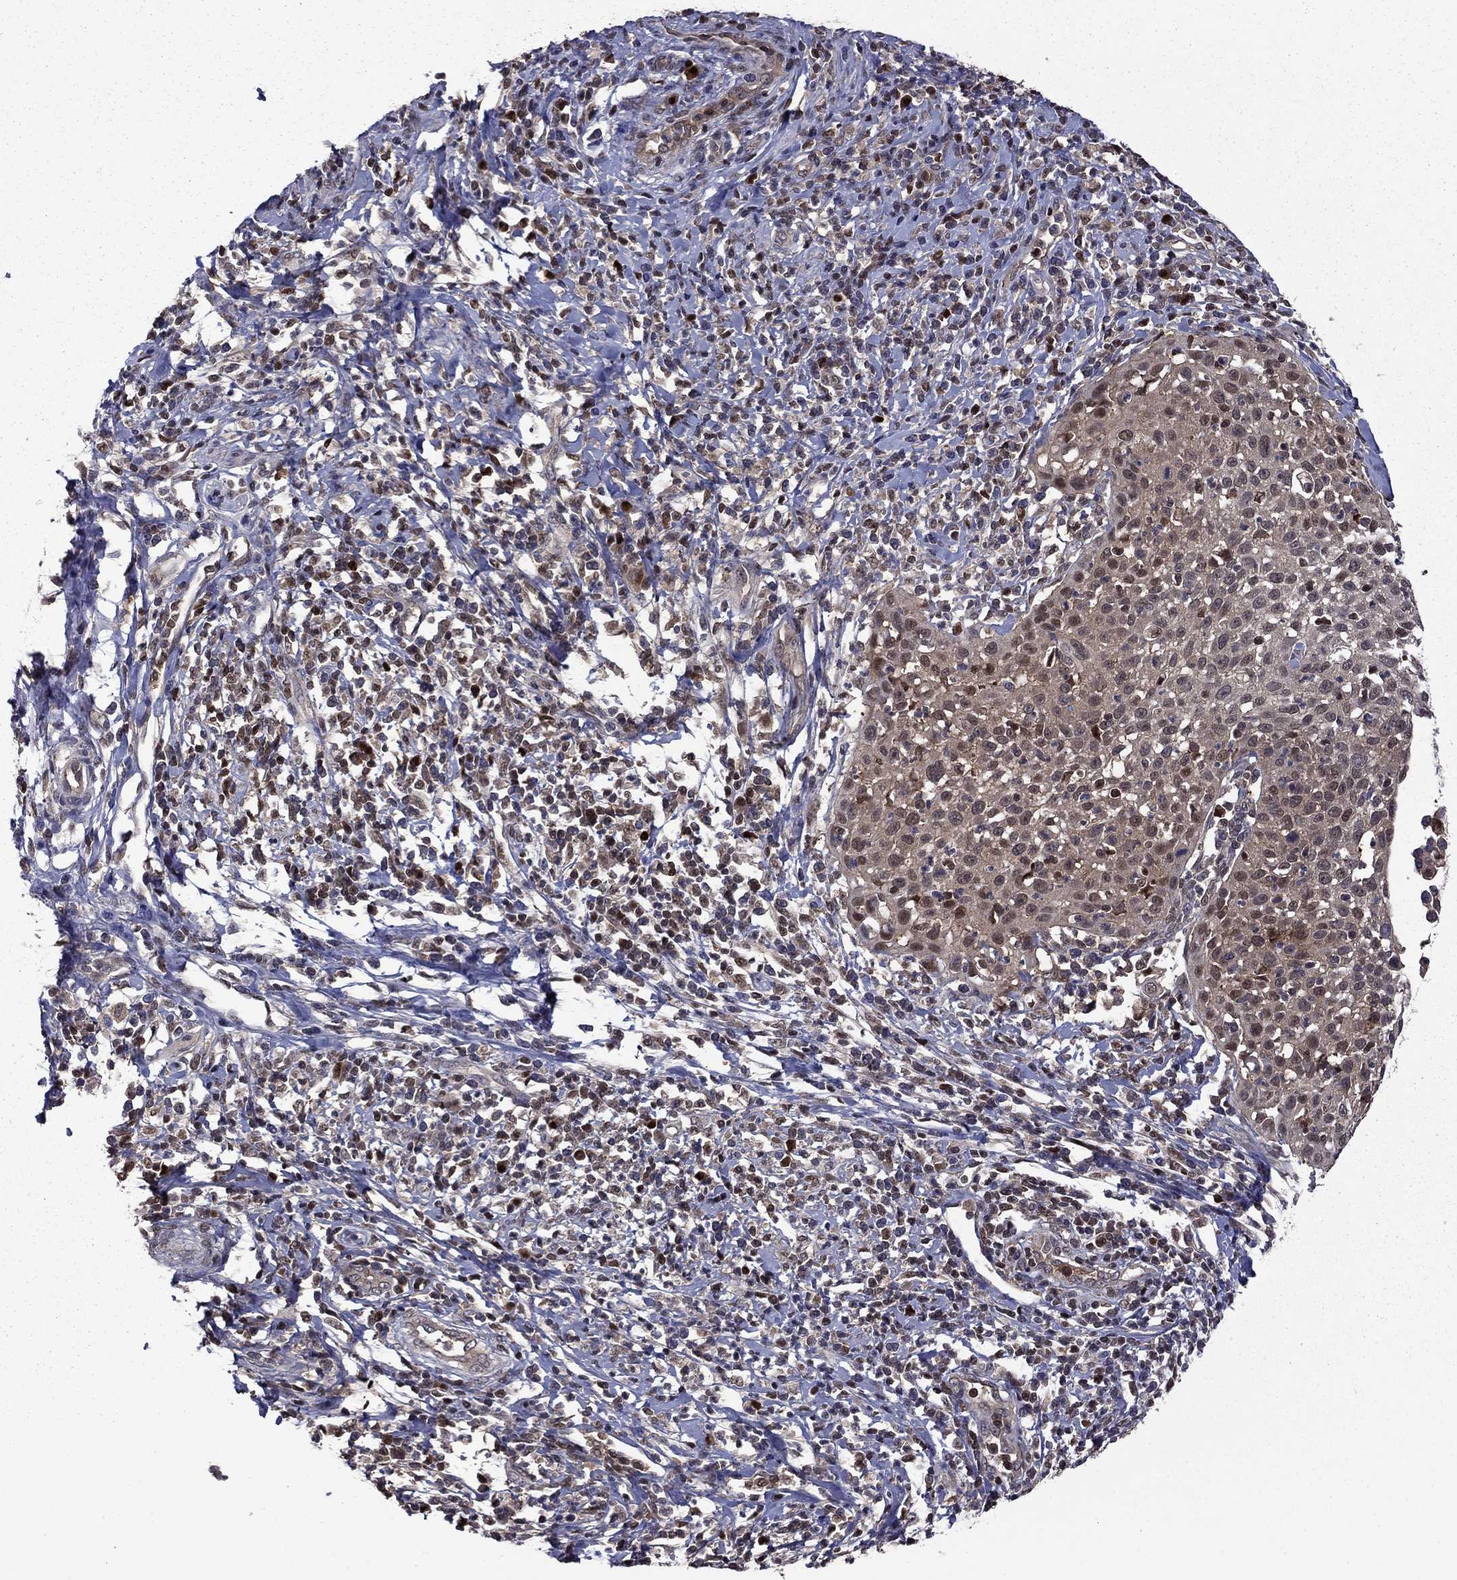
{"staining": {"intensity": "moderate", "quantity": "<25%", "location": "cytoplasmic/membranous,nuclear"}, "tissue": "cervical cancer", "cell_type": "Tumor cells", "image_type": "cancer", "snomed": [{"axis": "morphology", "description": "Squamous cell carcinoma, NOS"}, {"axis": "topography", "description": "Cervix"}], "caption": "A micrograph of human cervical cancer stained for a protein exhibits moderate cytoplasmic/membranous and nuclear brown staining in tumor cells.", "gene": "APPBP2", "patient": {"sex": "female", "age": 26}}